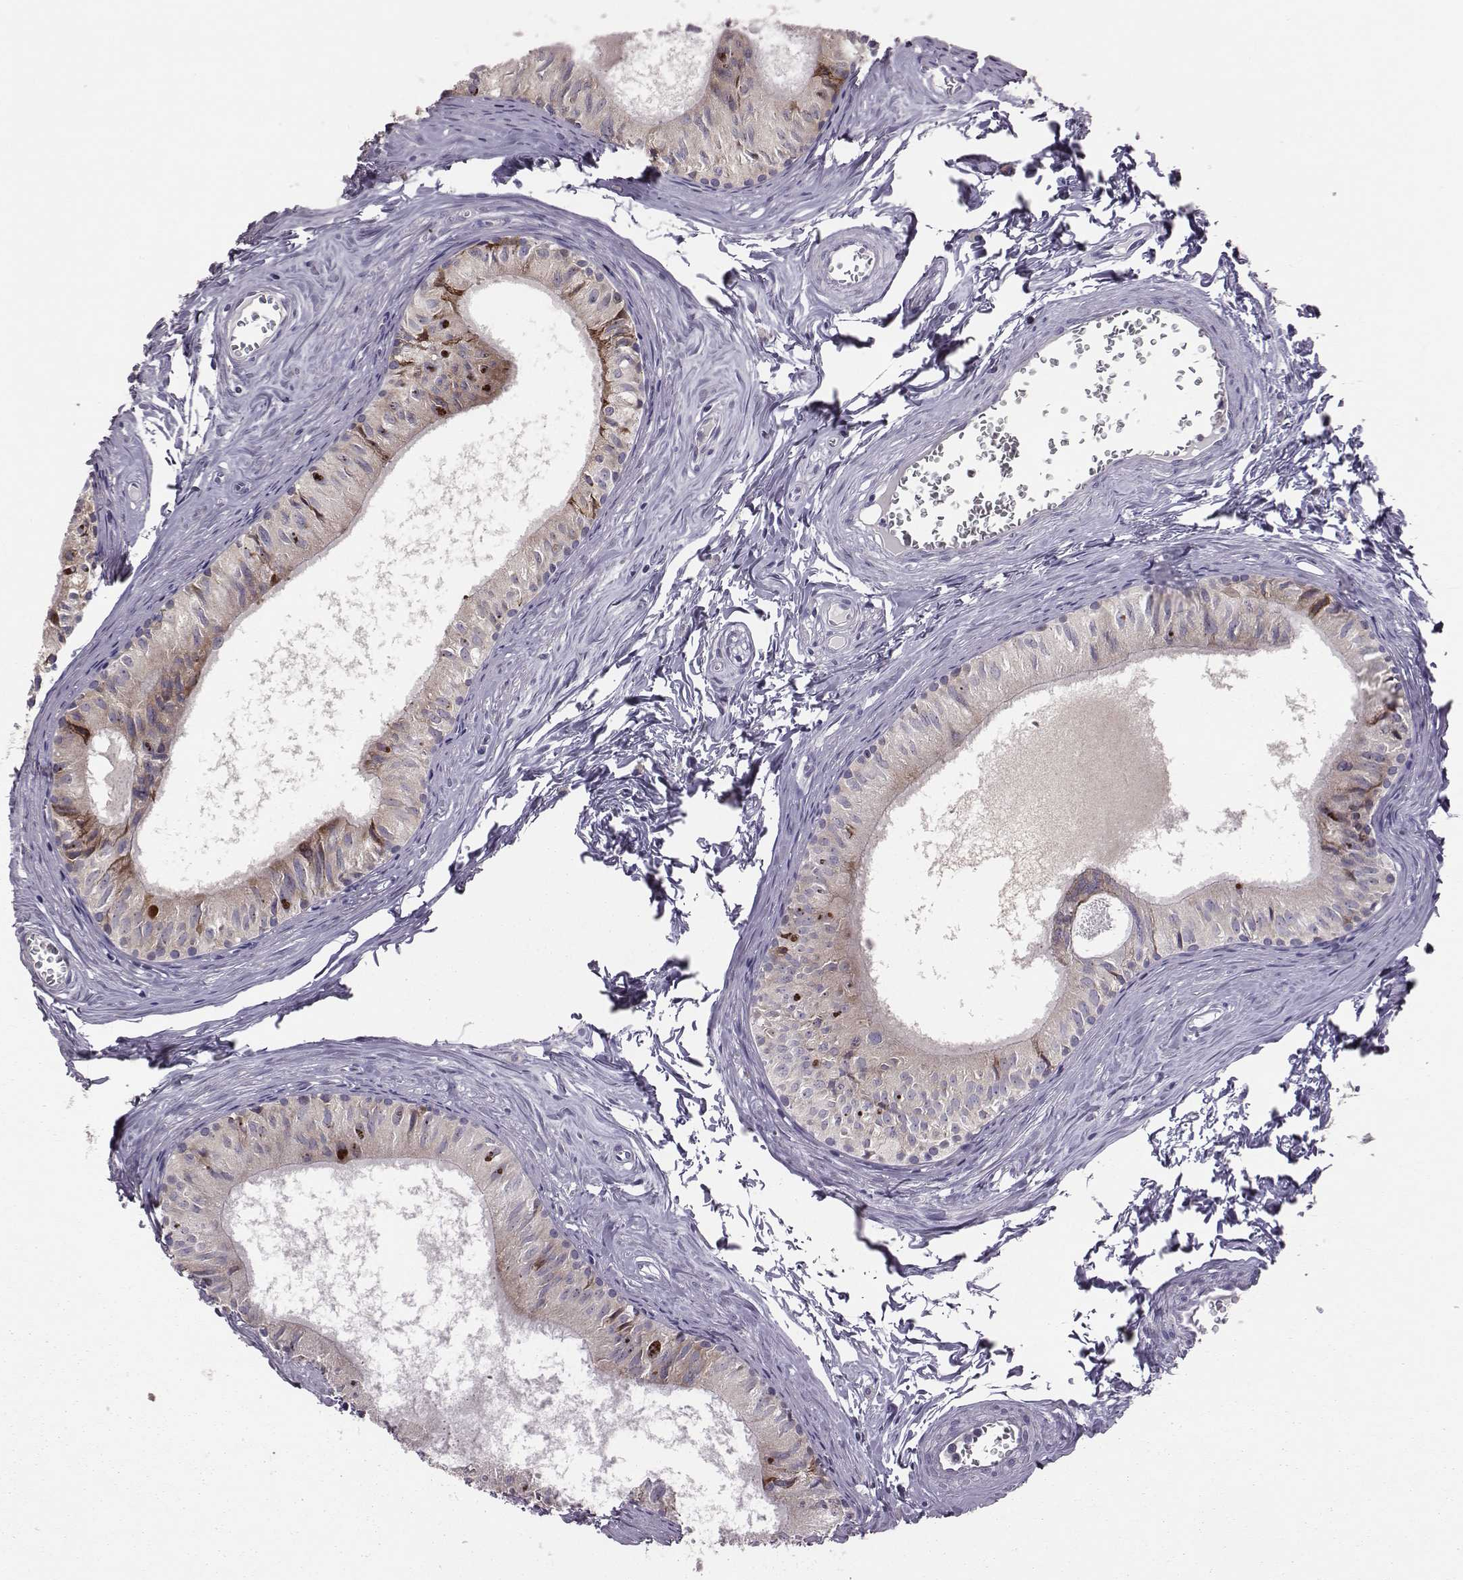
{"staining": {"intensity": "moderate", "quantity": ">75%", "location": "cytoplasmic/membranous"}, "tissue": "epididymis", "cell_type": "Glandular cells", "image_type": "normal", "snomed": [{"axis": "morphology", "description": "Normal tissue, NOS"}, {"axis": "topography", "description": "Epididymis"}], "caption": "Unremarkable epididymis demonstrates moderate cytoplasmic/membranous staining in approximately >75% of glandular cells, visualized by immunohistochemistry. (DAB (3,3'-diaminobenzidine) IHC, brown staining for protein, blue staining for nuclei).", "gene": "SELENOI", "patient": {"sex": "male", "age": 52}}